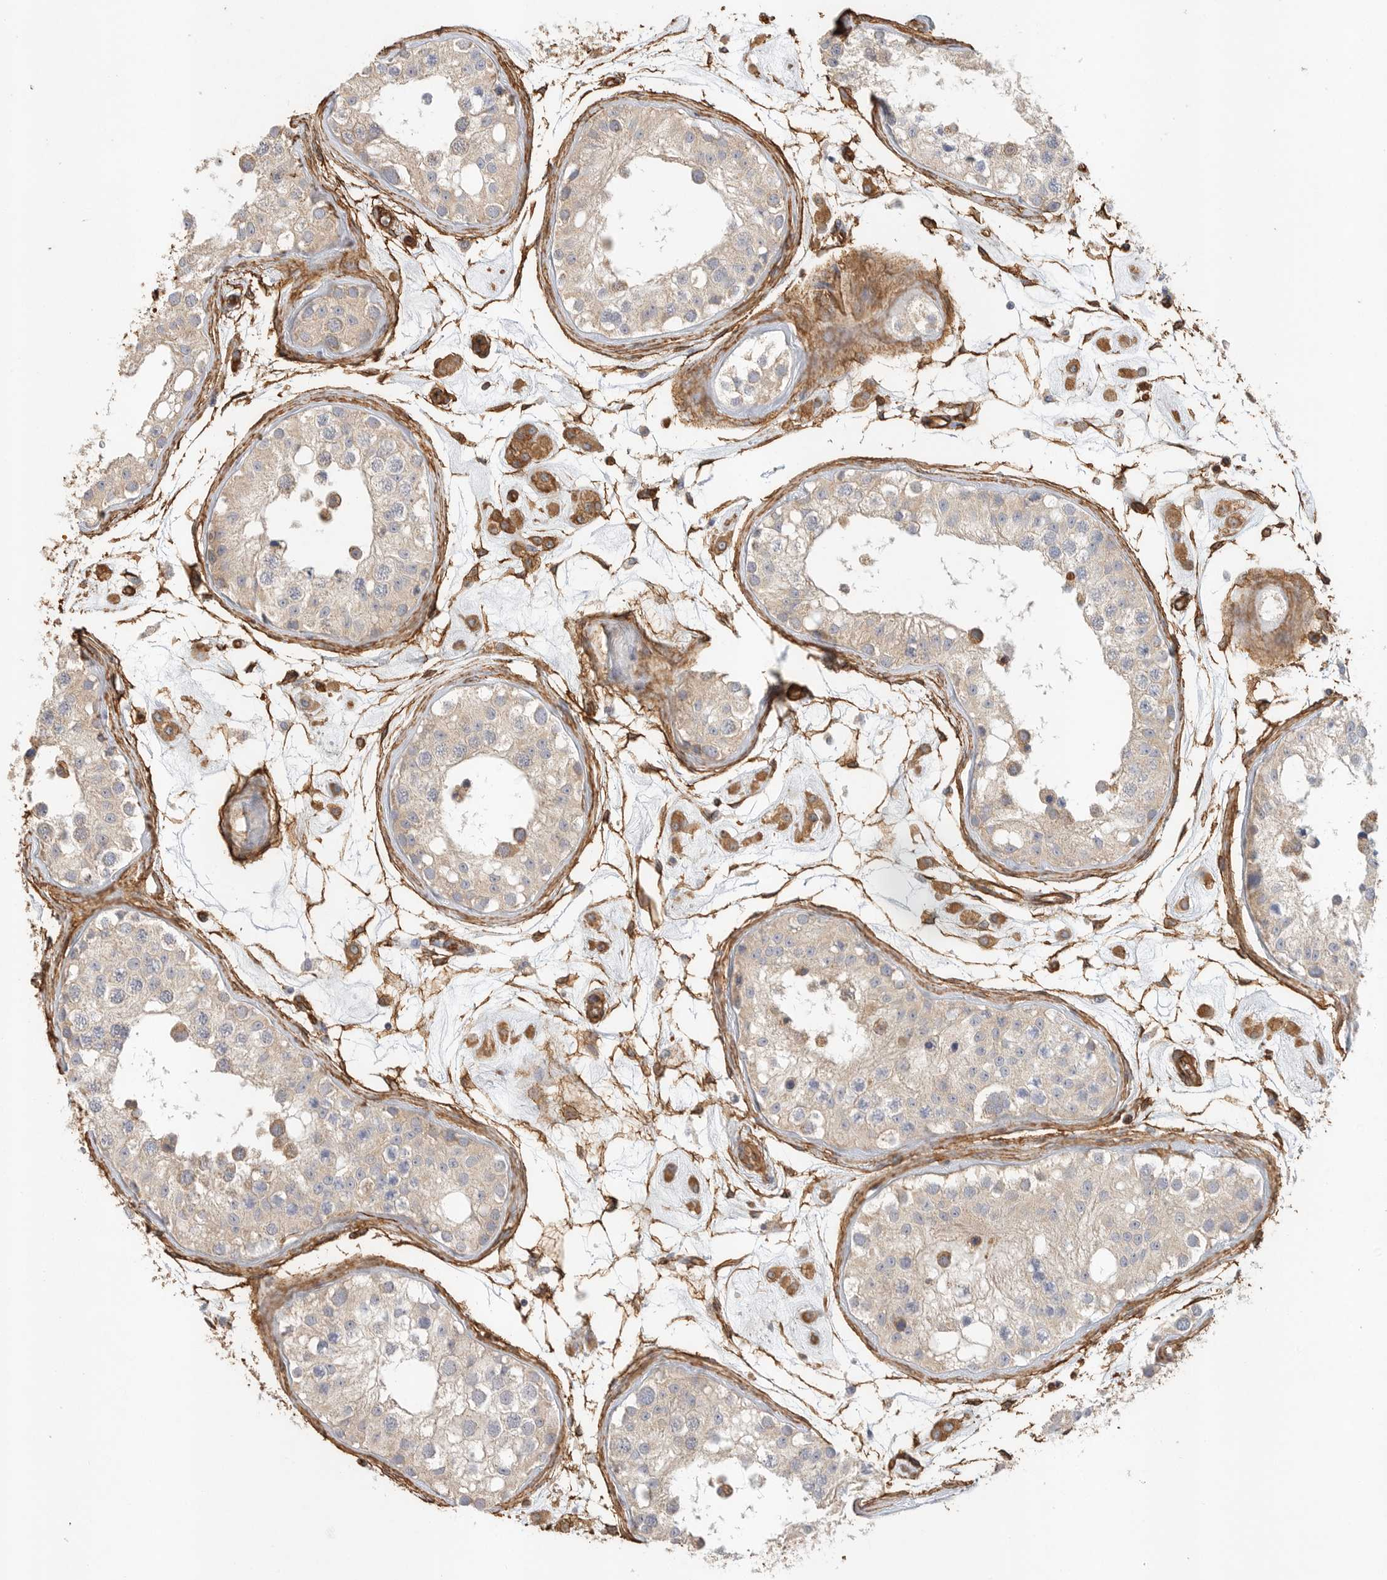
{"staining": {"intensity": "moderate", "quantity": "25%-75%", "location": "cytoplasmic/membranous"}, "tissue": "testis", "cell_type": "Cells in seminiferous ducts", "image_type": "normal", "snomed": [{"axis": "morphology", "description": "Normal tissue, NOS"}, {"axis": "morphology", "description": "Adenocarcinoma, metastatic, NOS"}, {"axis": "topography", "description": "Testis"}], "caption": "This image reveals immunohistochemistry staining of benign testis, with medium moderate cytoplasmic/membranous staining in about 25%-75% of cells in seminiferous ducts.", "gene": "JMJD4", "patient": {"sex": "male", "age": 26}}